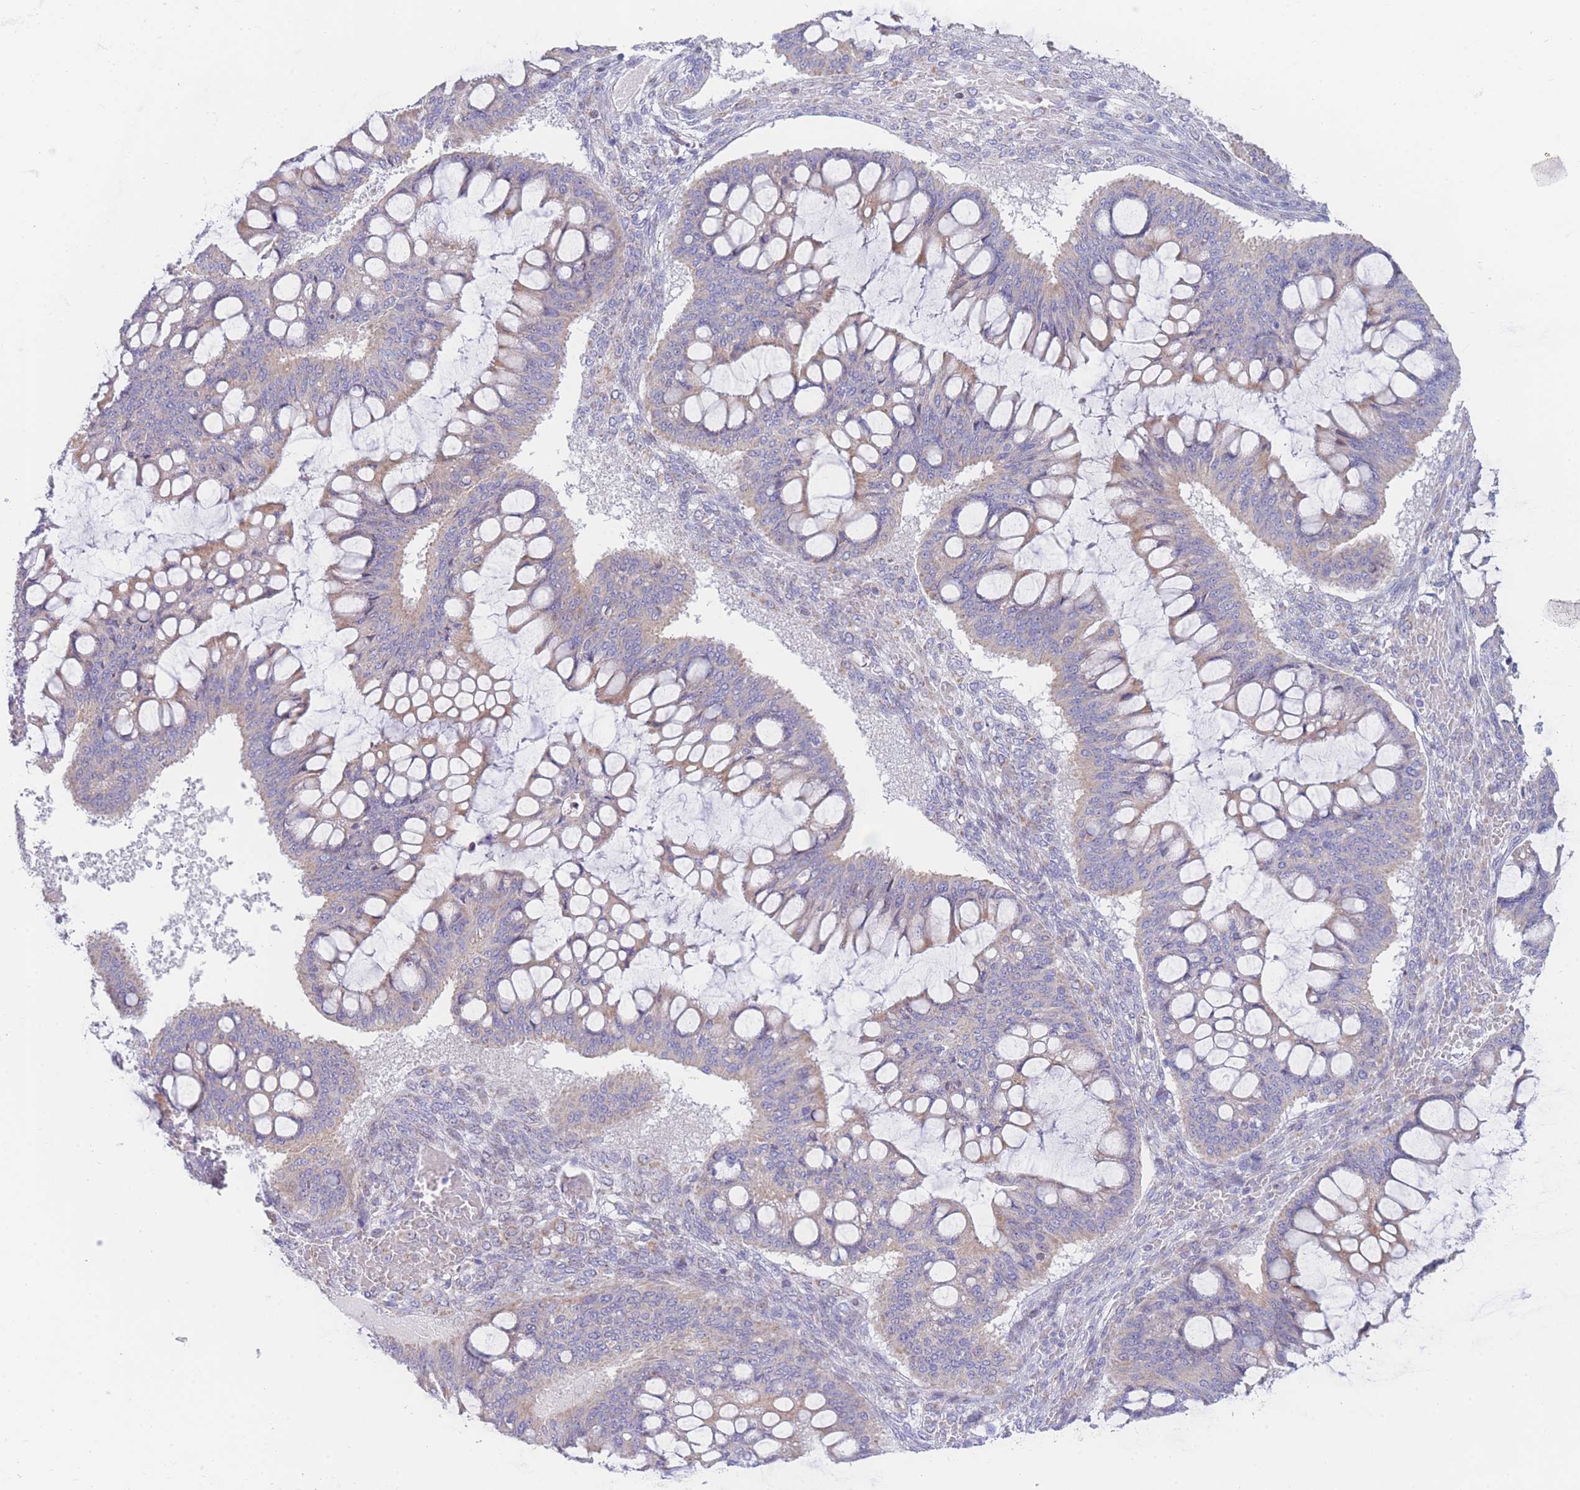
{"staining": {"intensity": "weak", "quantity": "25%-75%", "location": "cytoplasmic/membranous"}, "tissue": "ovarian cancer", "cell_type": "Tumor cells", "image_type": "cancer", "snomed": [{"axis": "morphology", "description": "Cystadenocarcinoma, mucinous, NOS"}, {"axis": "topography", "description": "Ovary"}], "caption": "Brown immunohistochemical staining in ovarian mucinous cystadenocarcinoma exhibits weak cytoplasmic/membranous staining in about 25%-75% of tumor cells.", "gene": "GPAM", "patient": {"sex": "female", "age": 73}}